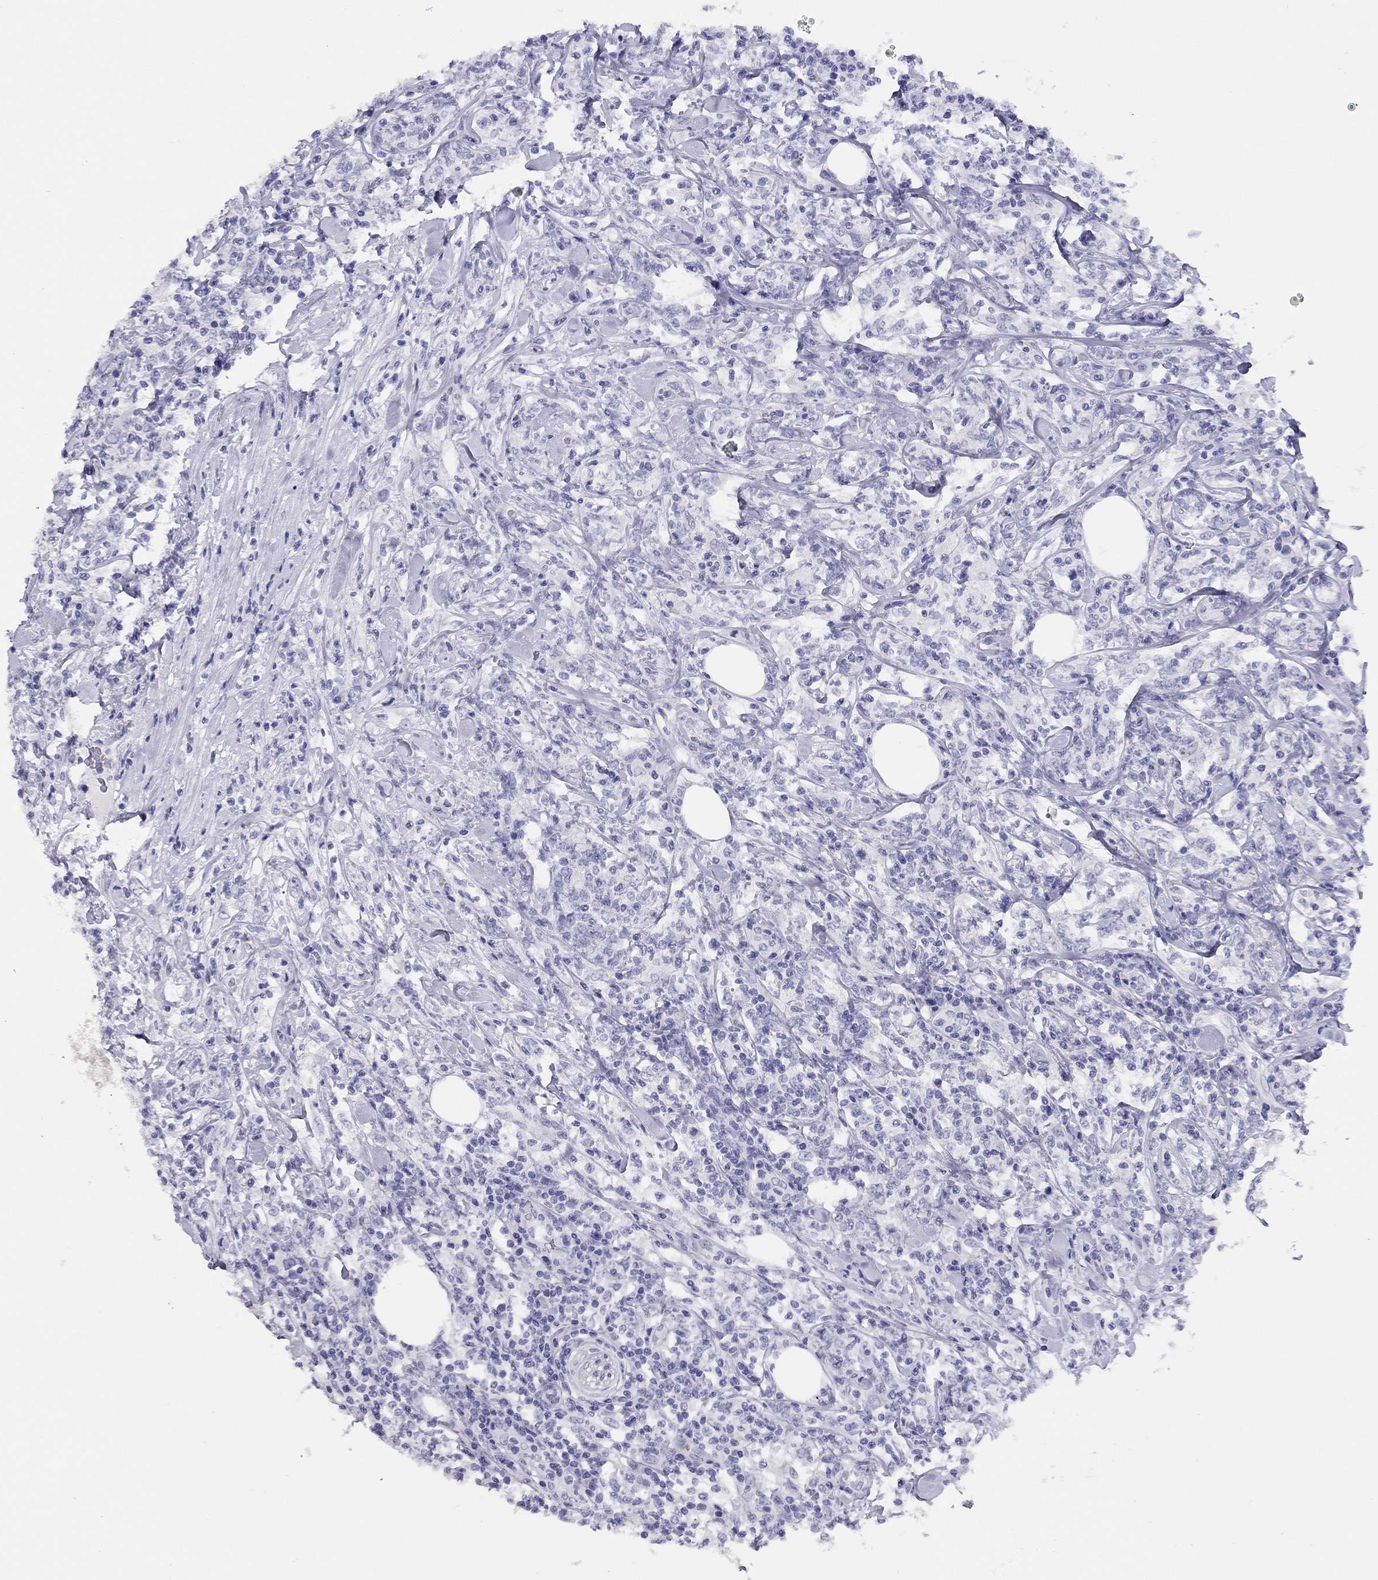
{"staining": {"intensity": "negative", "quantity": "none", "location": "none"}, "tissue": "lymphoma", "cell_type": "Tumor cells", "image_type": "cancer", "snomed": [{"axis": "morphology", "description": "Malignant lymphoma, non-Hodgkin's type, High grade"}, {"axis": "topography", "description": "Lymph node"}], "caption": "High magnification brightfield microscopy of malignant lymphoma, non-Hodgkin's type (high-grade) stained with DAB (brown) and counterstained with hematoxylin (blue): tumor cells show no significant staining.", "gene": "LRIT2", "patient": {"sex": "female", "age": 84}}